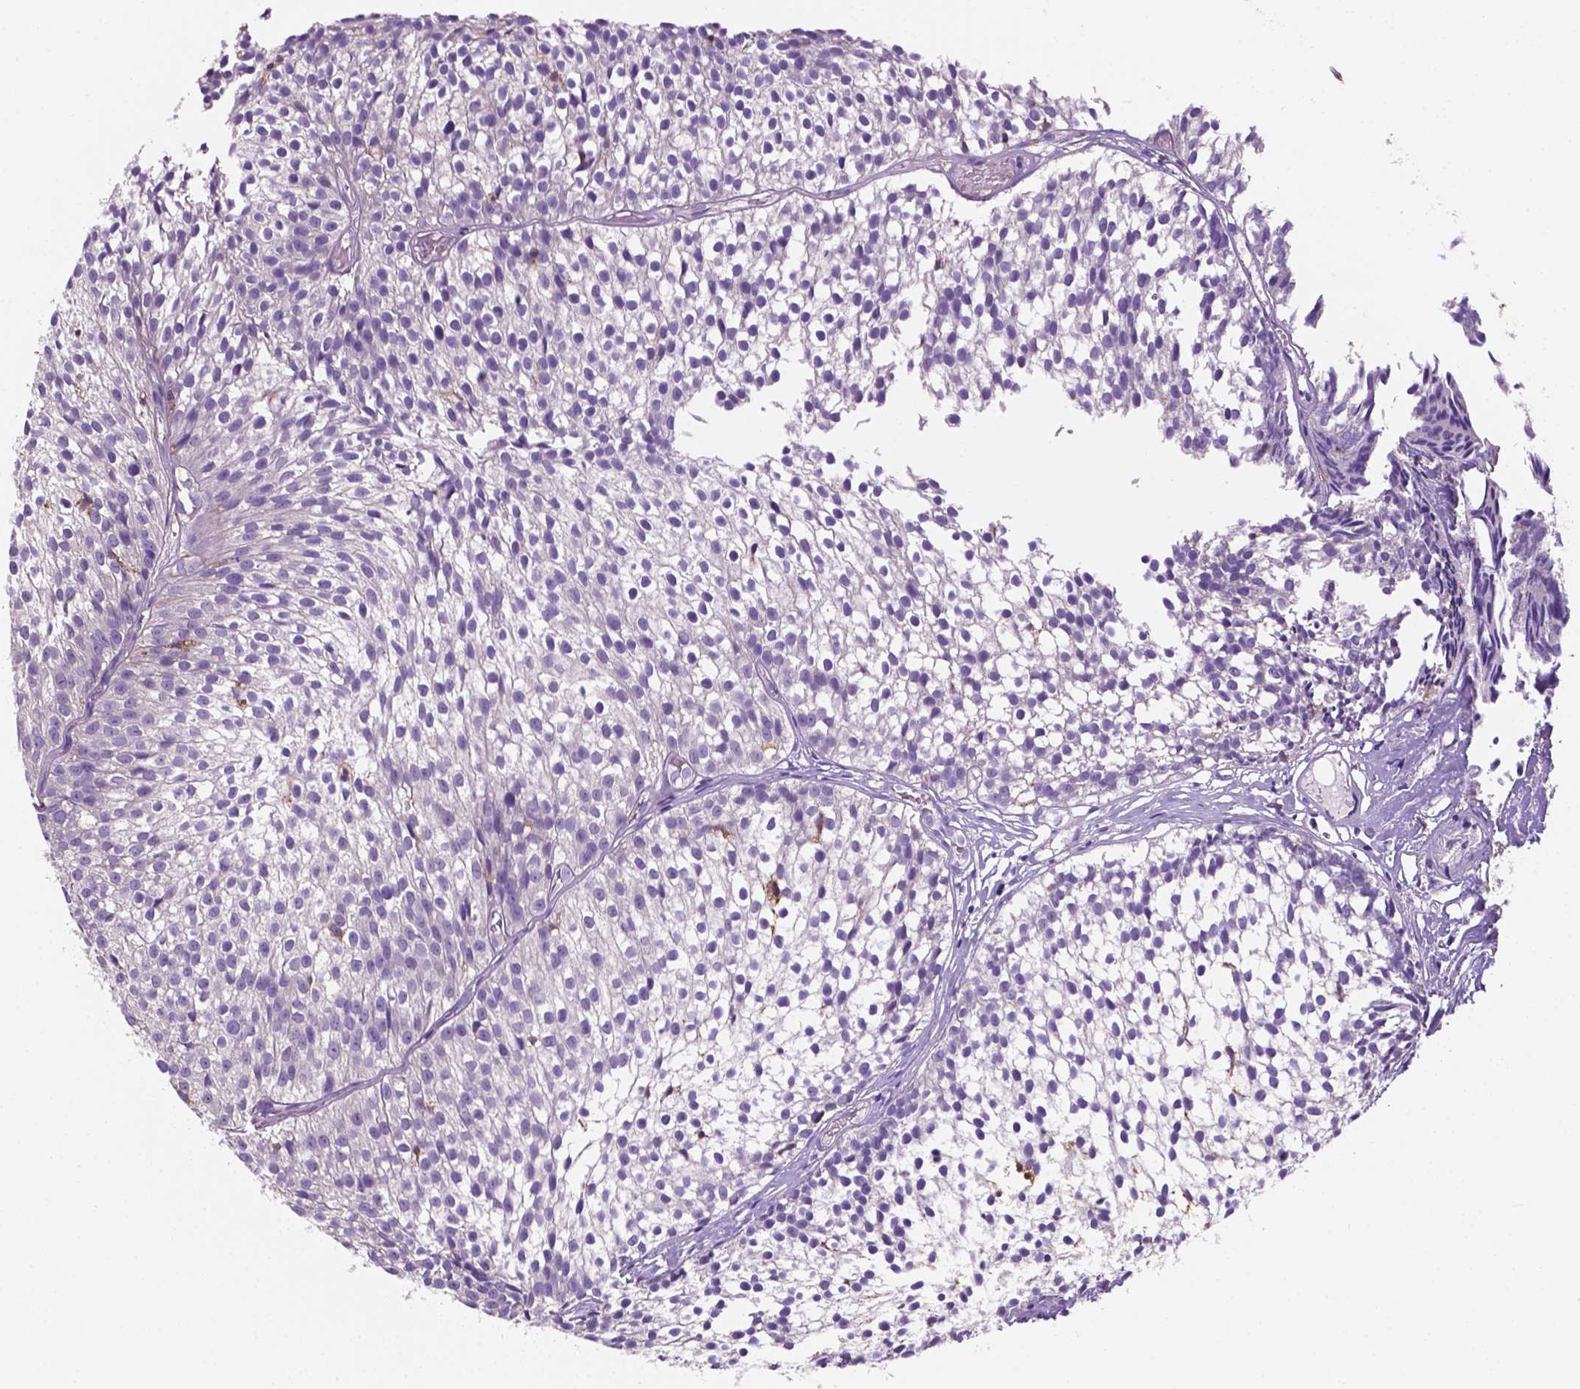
{"staining": {"intensity": "negative", "quantity": "none", "location": "none"}, "tissue": "urothelial cancer", "cell_type": "Tumor cells", "image_type": "cancer", "snomed": [{"axis": "morphology", "description": "Urothelial carcinoma, Low grade"}, {"axis": "topography", "description": "Urinary bladder"}], "caption": "This is an immunohistochemistry image of human urothelial carcinoma (low-grade). There is no staining in tumor cells.", "gene": "MKRN2OS", "patient": {"sex": "male", "age": 63}}